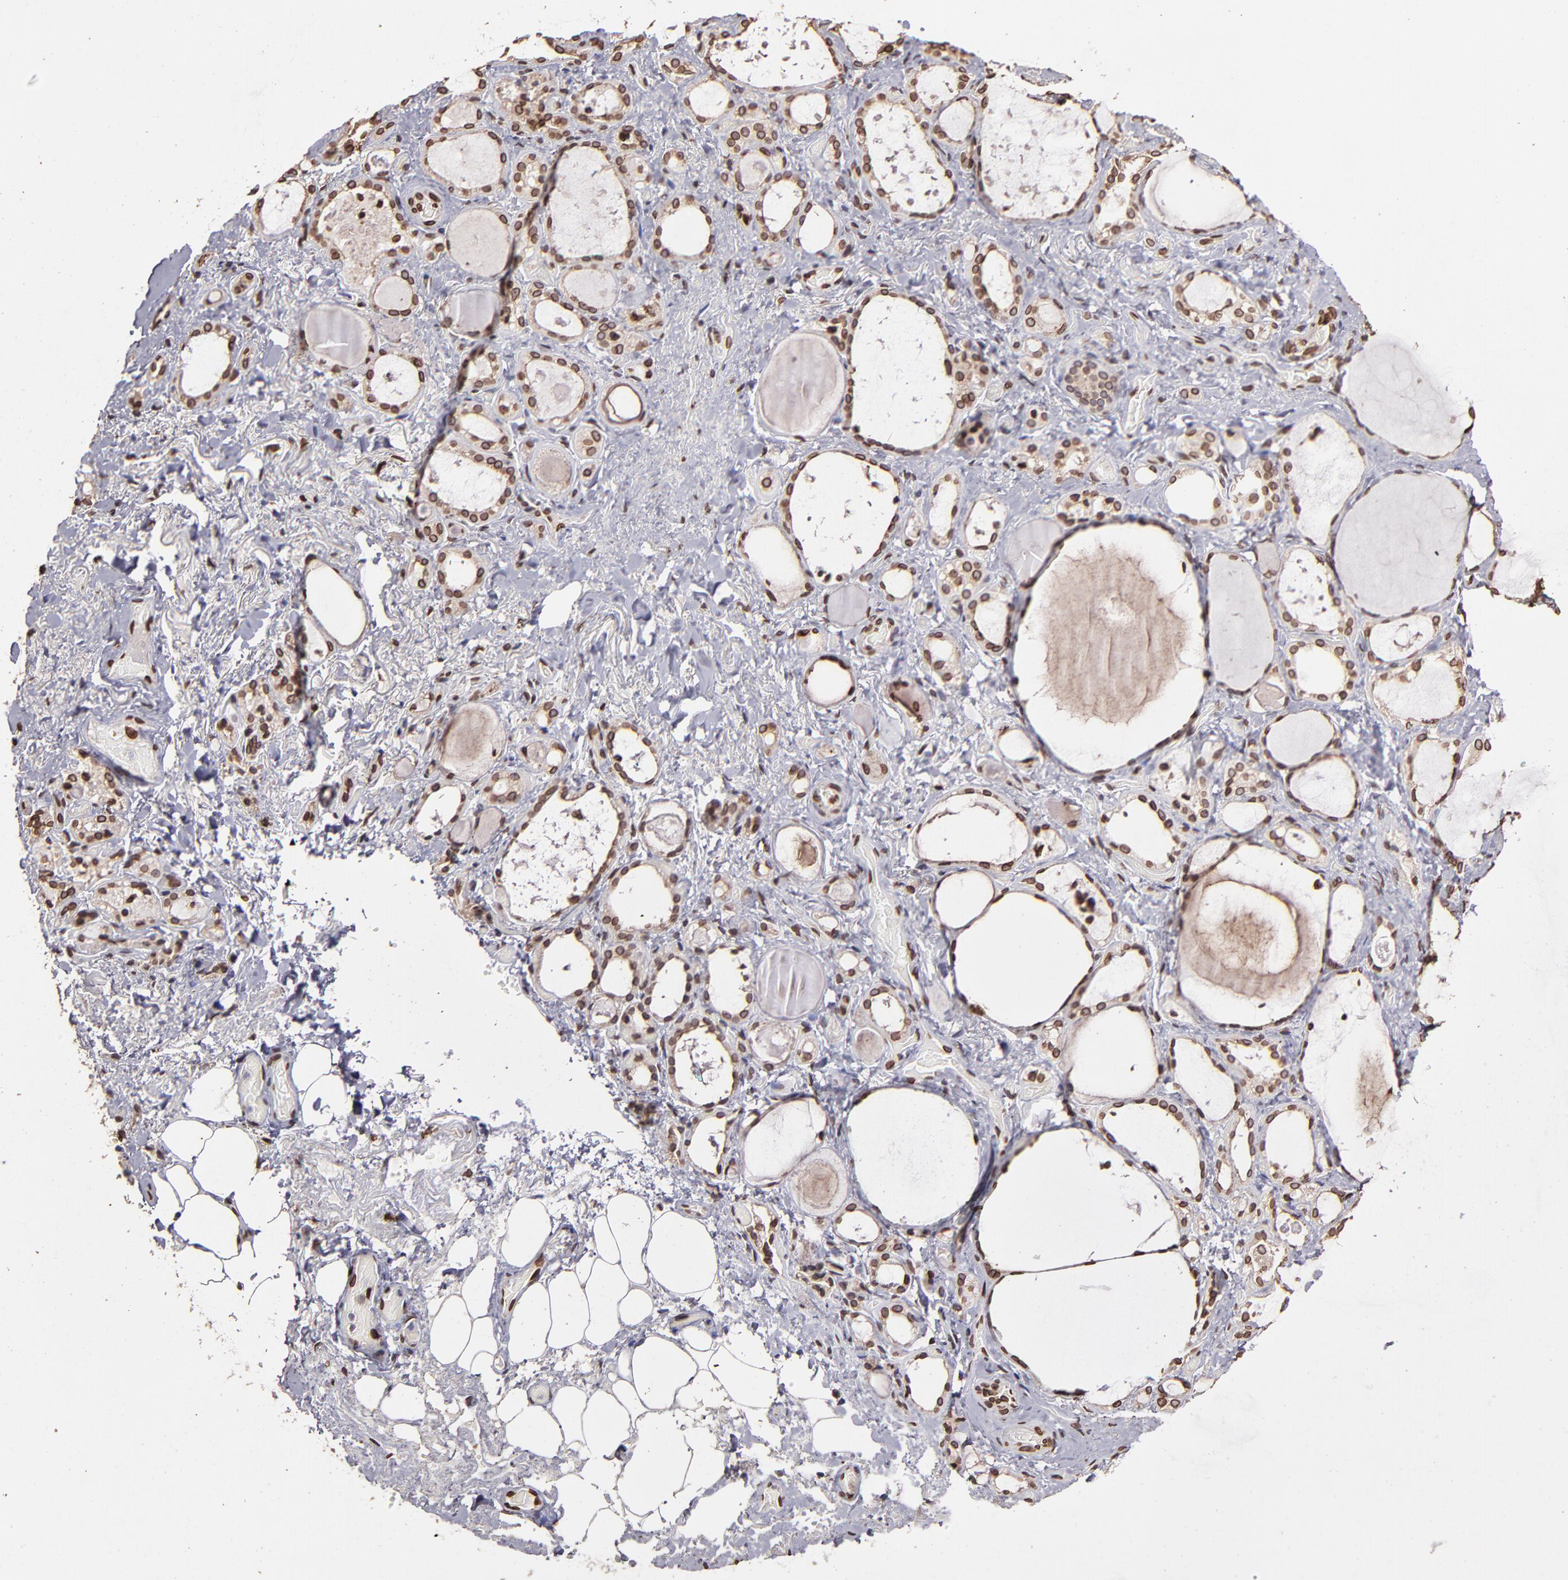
{"staining": {"intensity": "strong", "quantity": ">75%", "location": "cytoplasmic/membranous,nuclear"}, "tissue": "thyroid gland", "cell_type": "Glandular cells", "image_type": "normal", "snomed": [{"axis": "morphology", "description": "Normal tissue, NOS"}, {"axis": "topography", "description": "Thyroid gland"}], "caption": "The photomicrograph displays immunohistochemical staining of benign thyroid gland. There is strong cytoplasmic/membranous,nuclear positivity is identified in approximately >75% of glandular cells.", "gene": "PUM3", "patient": {"sex": "female", "age": 75}}